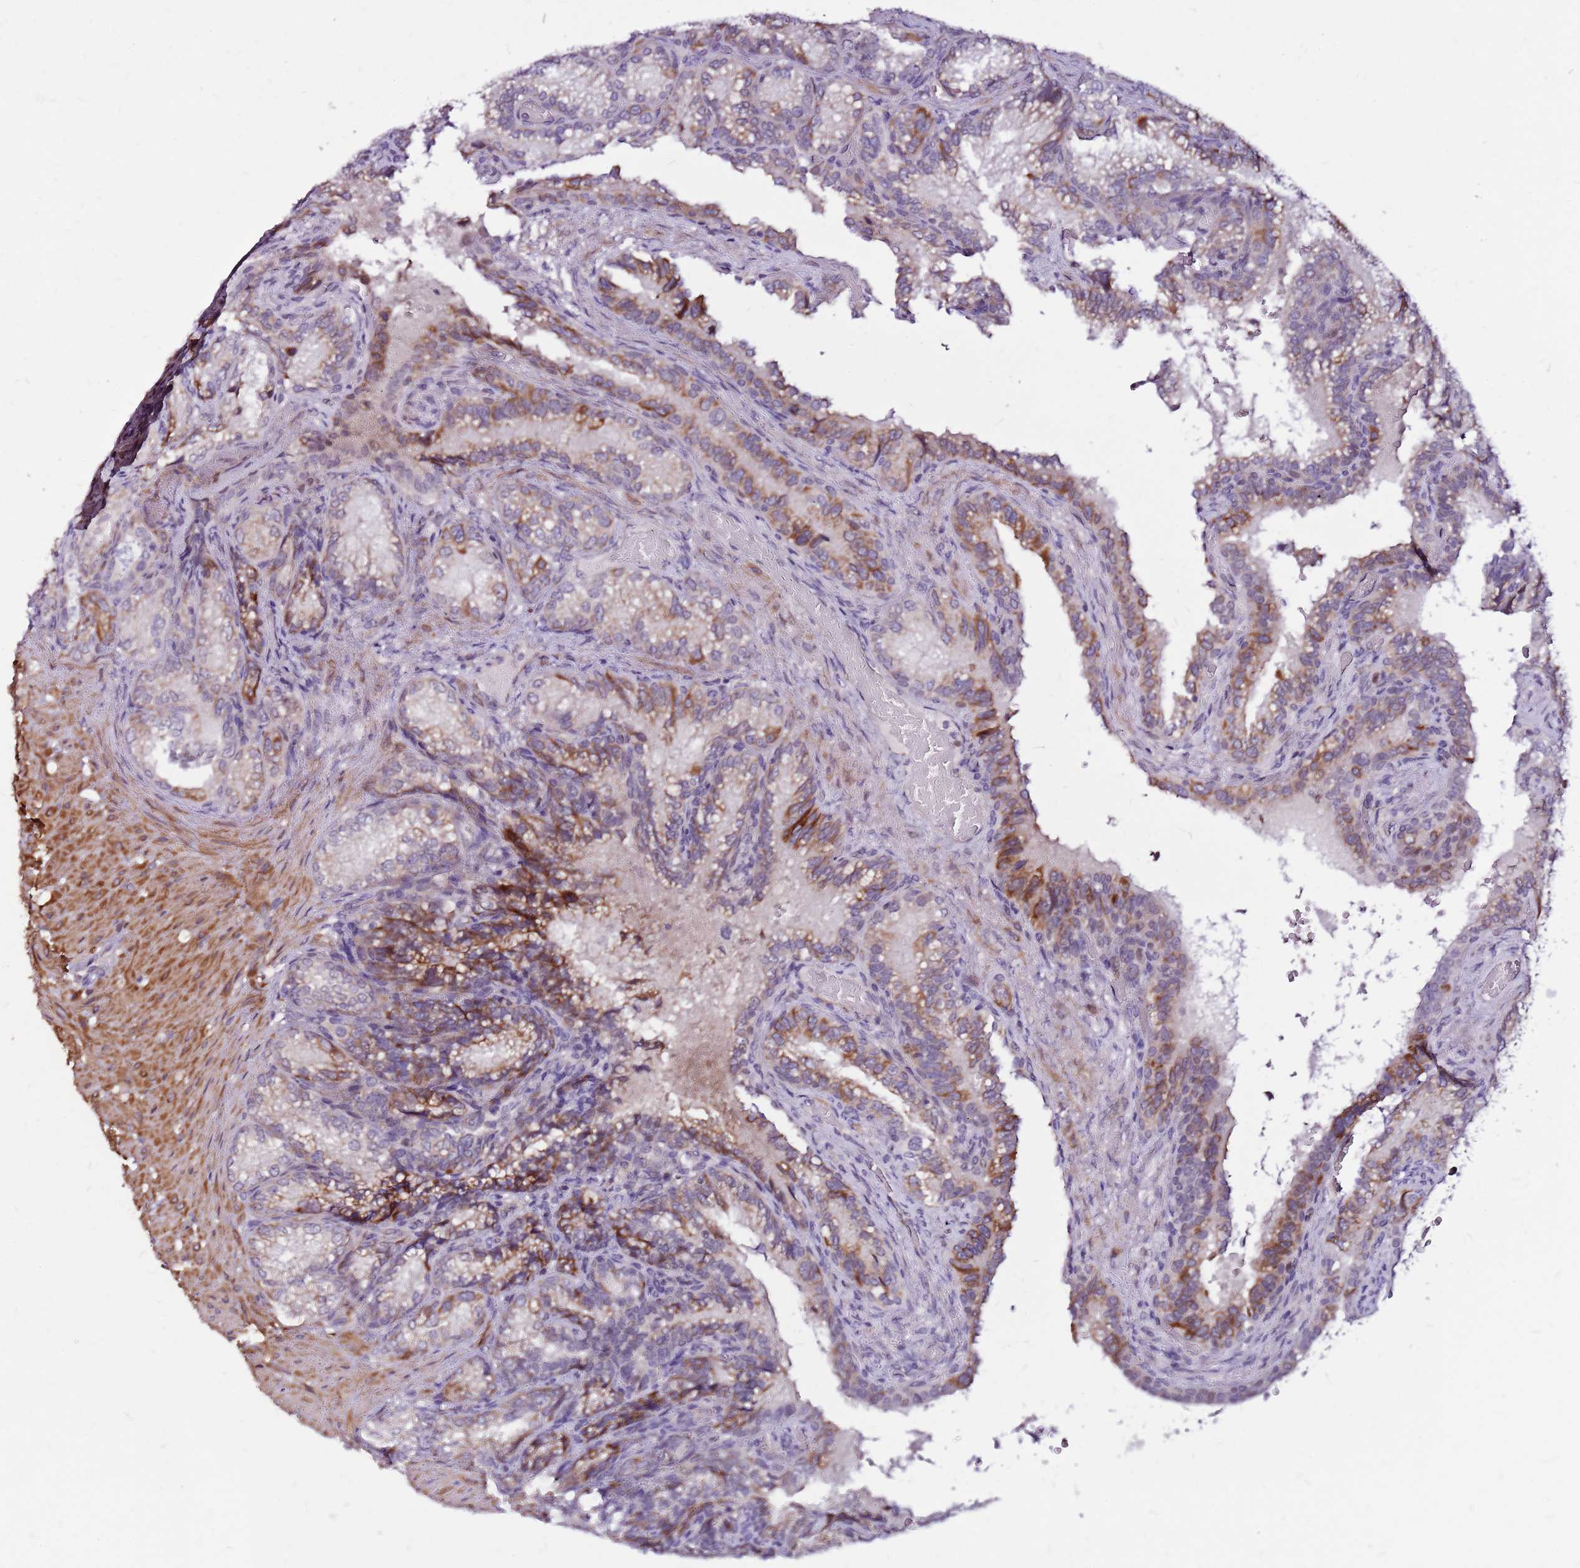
{"staining": {"intensity": "moderate", "quantity": "25%-75%", "location": "cytoplasmic/membranous"}, "tissue": "seminal vesicle", "cell_type": "Glandular cells", "image_type": "normal", "snomed": [{"axis": "morphology", "description": "Normal tissue, NOS"}, {"axis": "topography", "description": "Seminal veicle"}], "caption": "This is an image of immunohistochemistry (IHC) staining of unremarkable seminal vesicle, which shows moderate expression in the cytoplasmic/membranous of glandular cells.", "gene": "POLE3", "patient": {"sex": "male", "age": 58}}